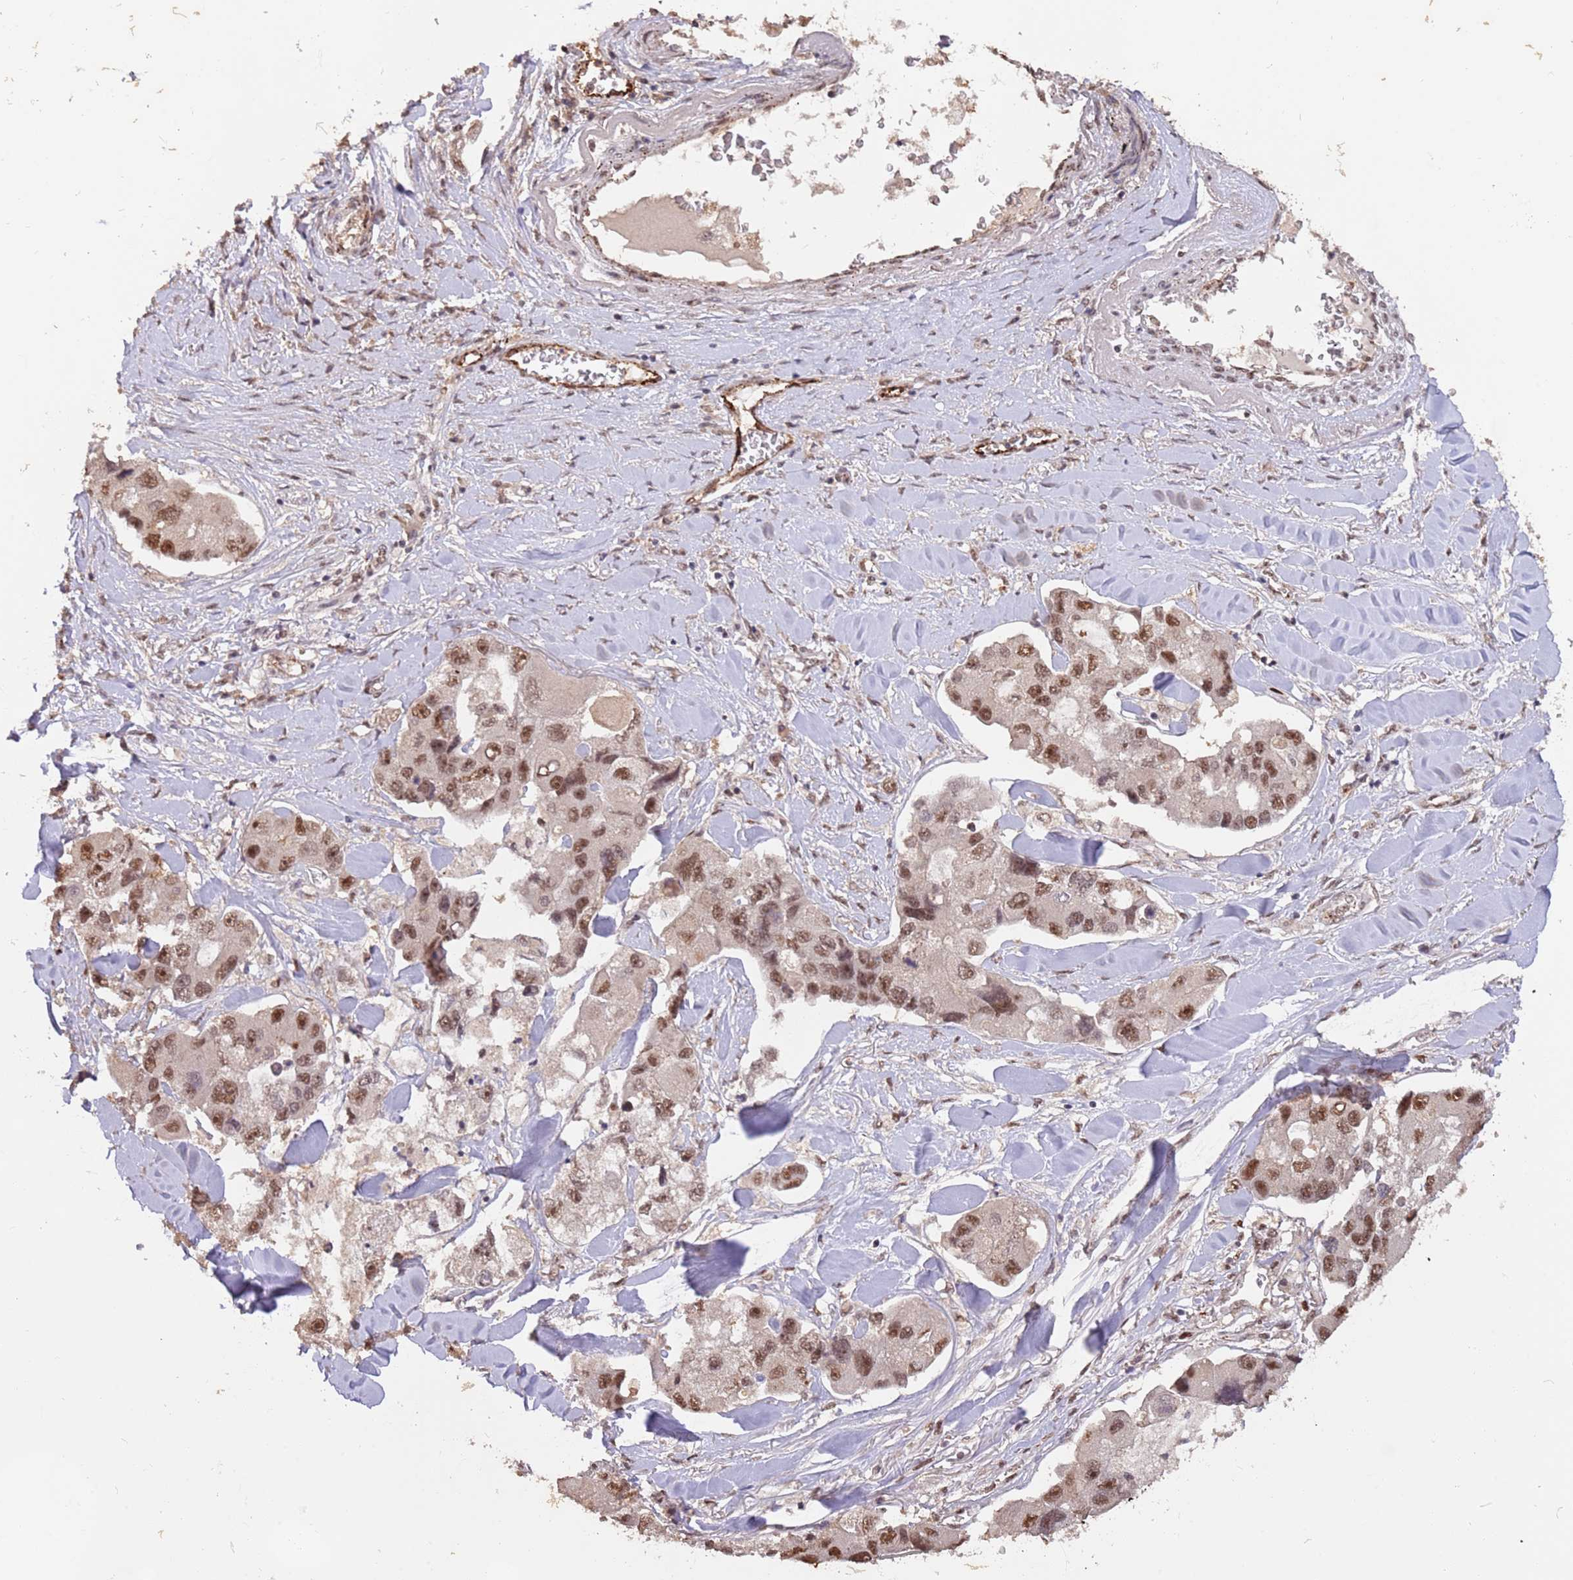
{"staining": {"intensity": "moderate", "quantity": ">75%", "location": "nuclear"}, "tissue": "lung cancer", "cell_type": "Tumor cells", "image_type": "cancer", "snomed": [{"axis": "morphology", "description": "Adenocarcinoma, NOS"}, {"axis": "topography", "description": "Lung"}], "caption": "The micrograph reveals immunohistochemical staining of adenocarcinoma (lung). There is moderate nuclear staining is seen in about >75% of tumor cells. The staining was performed using DAB to visualize the protein expression in brown, while the nuclei were stained in blue with hematoxylin (Magnification: 20x).", "gene": "RFXANK", "patient": {"sex": "female", "age": 54}}